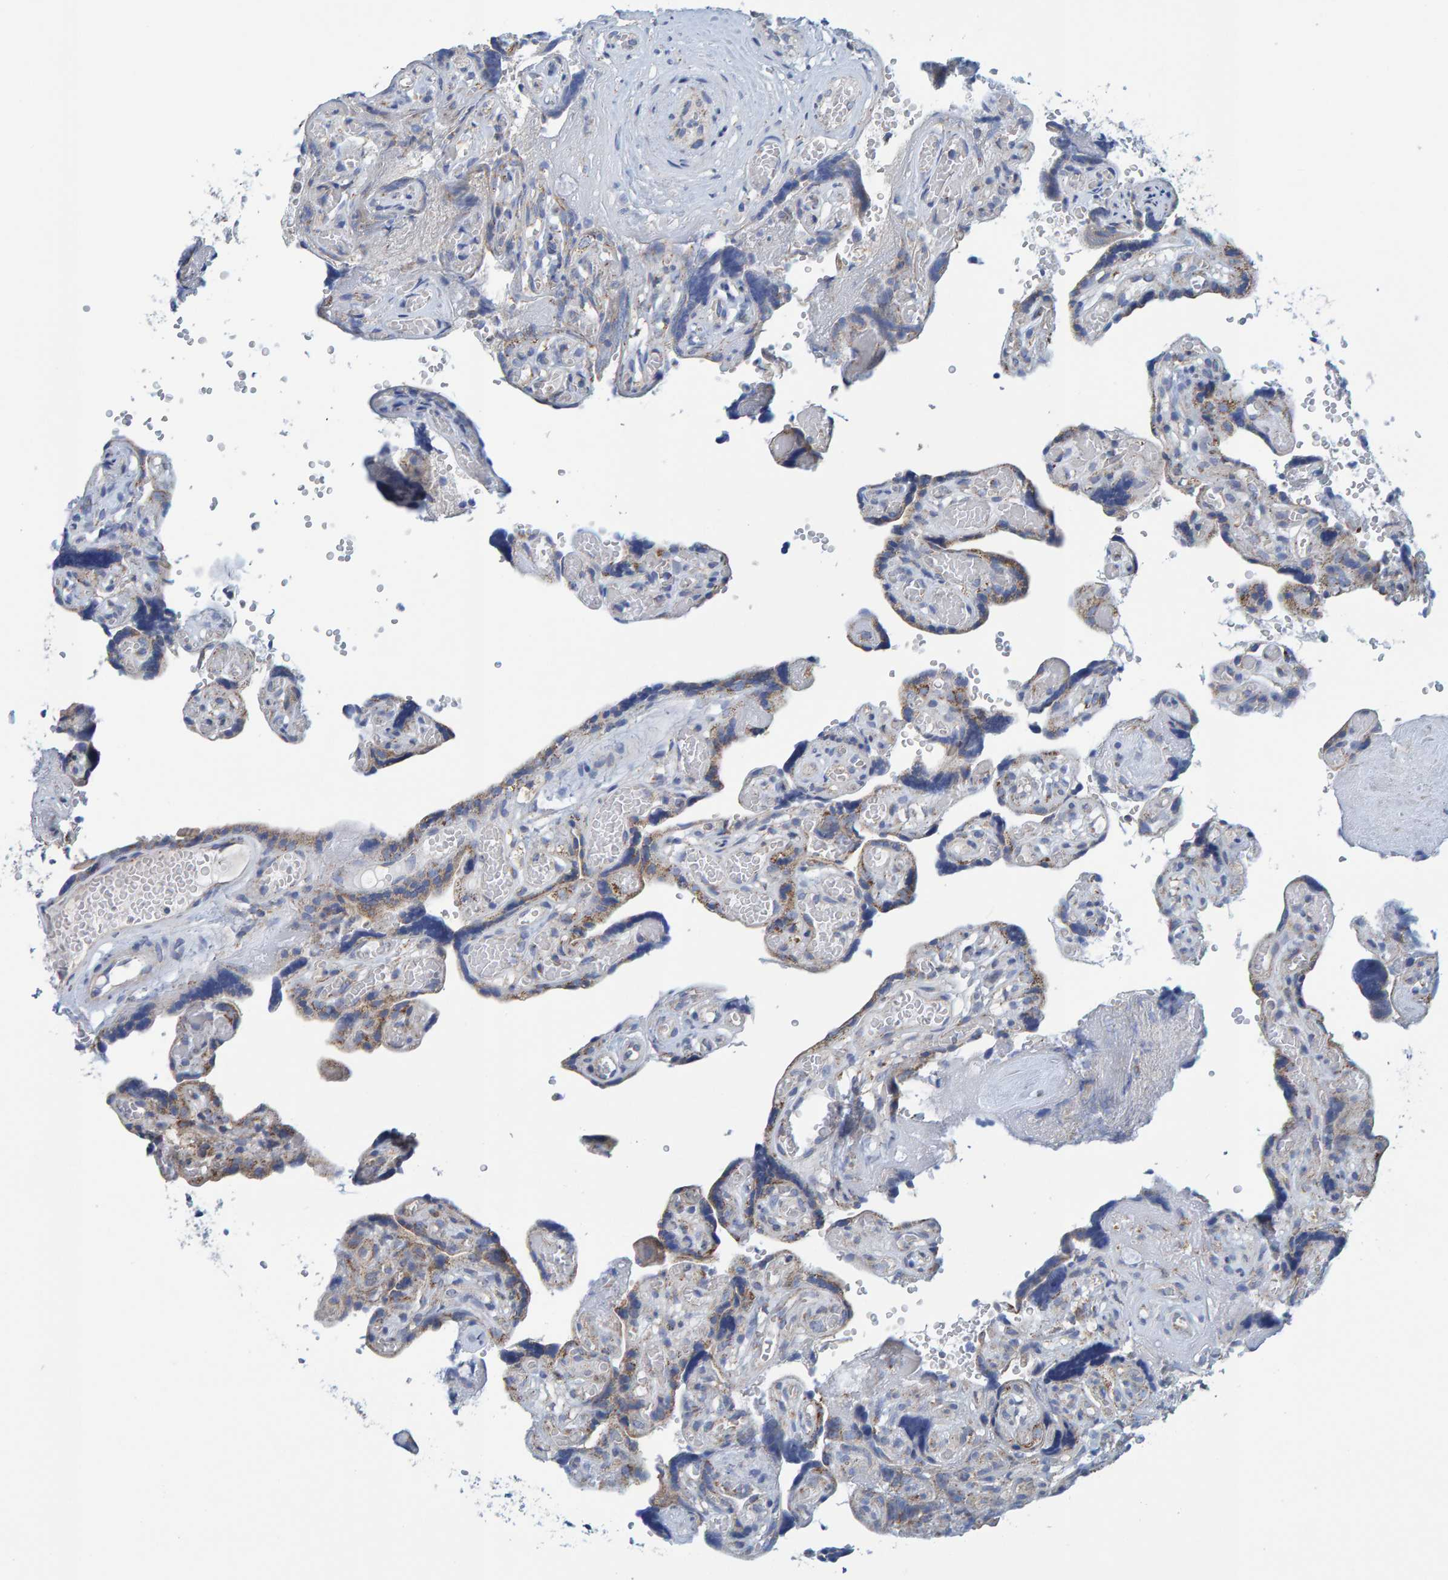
{"staining": {"intensity": "moderate", "quantity": ">75%", "location": "cytoplasmic/membranous"}, "tissue": "placenta", "cell_type": "Decidual cells", "image_type": "normal", "snomed": [{"axis": "morphology", "description": "Normal tissue, NOS"}, {"axis": "topography", "description": "Placenta"}], "caption": "Protein positivity by immunohistochemistry reveals moderate cytoplasmic/membranous positivity in about >75% of decidual cells in unremarkable placenta.", "gene": "MRPS7", "patient": {"sex": "female", "age": 30}}